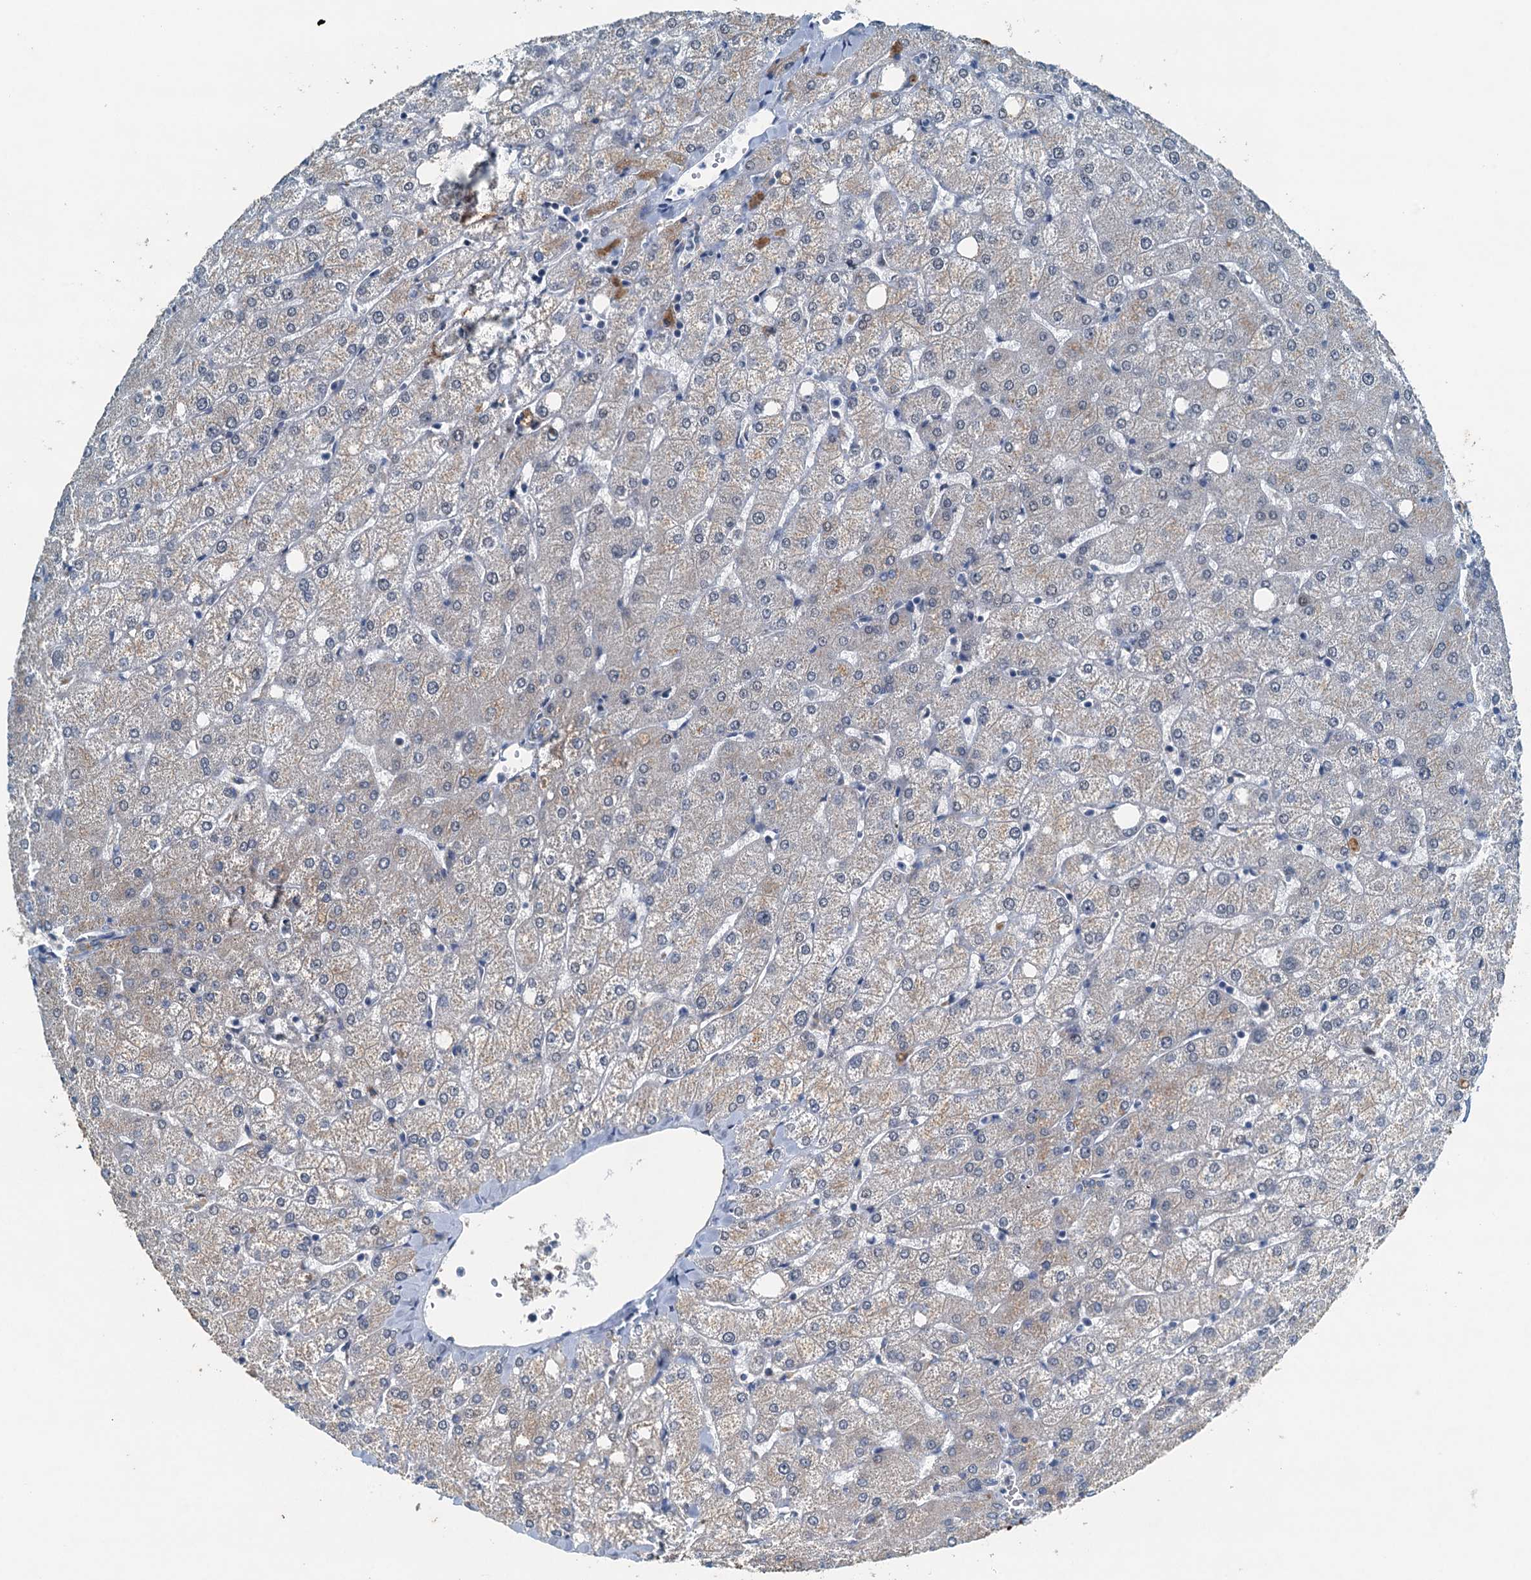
{"staining": {"intensity": "weak", "quantity": ">75%", "location": "cytoplasmic/membranous"}, "tissue": "liver", "cell_type": "Cholangiocytes", "image_type": "normal", "snomed": [{"axis": "morphology", "description": "Normal tissue, NOS"}, {"axis": "topography", "description": "Liver"}], "caption": "Cholangiocytes display low levels of weak cytoplasmic/membranous staining in about >75% of cells in benign human liver. (Brightfield microscopy of DAB IHC at high magnification).", "gene": "CBLIF", "patient": {"sex": "female", "age": 54}}